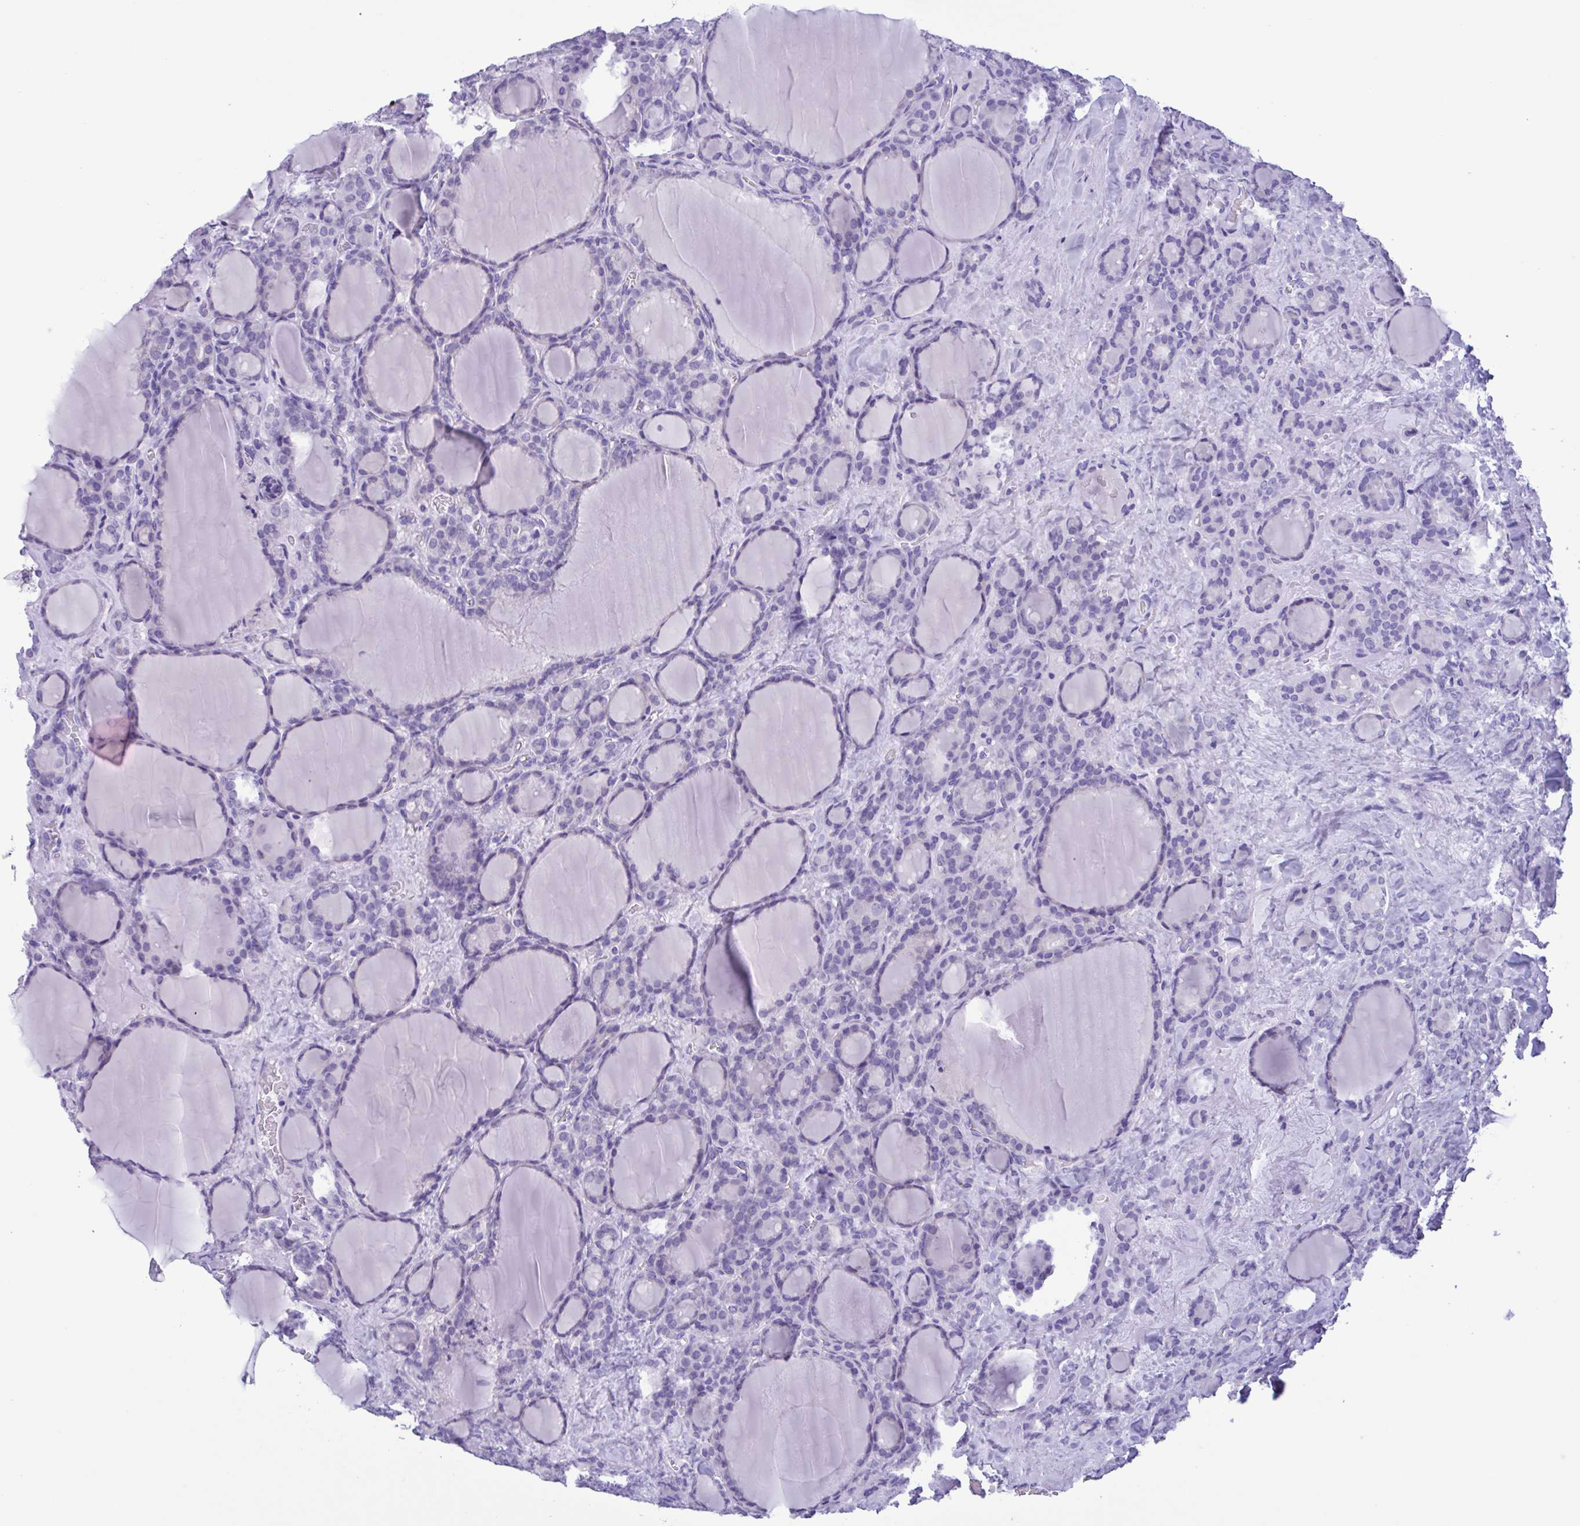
{"staining": {"intensity": "negative", "quantity": "none", "location": "none"}, "tissue": "thyroid cancer", "cell_type": "Tumor cells", "image_type": "cancer", "snomed": [{"axis": "morphology", "description": "Normal tissue, NOS"}, {"axis": "morphology", "description": "Follicular adenoma carcinoma, NOS"}, {"axis": "topography", "description": "Thyroid gland"}], "caption": "Protein analysis of thyroid cancer (follicular adenoma carcinoma) demonstrates no significant expression in tumor cells.", "gene": "TSPY2", "patient": {"sex": "female", "age": 31}}